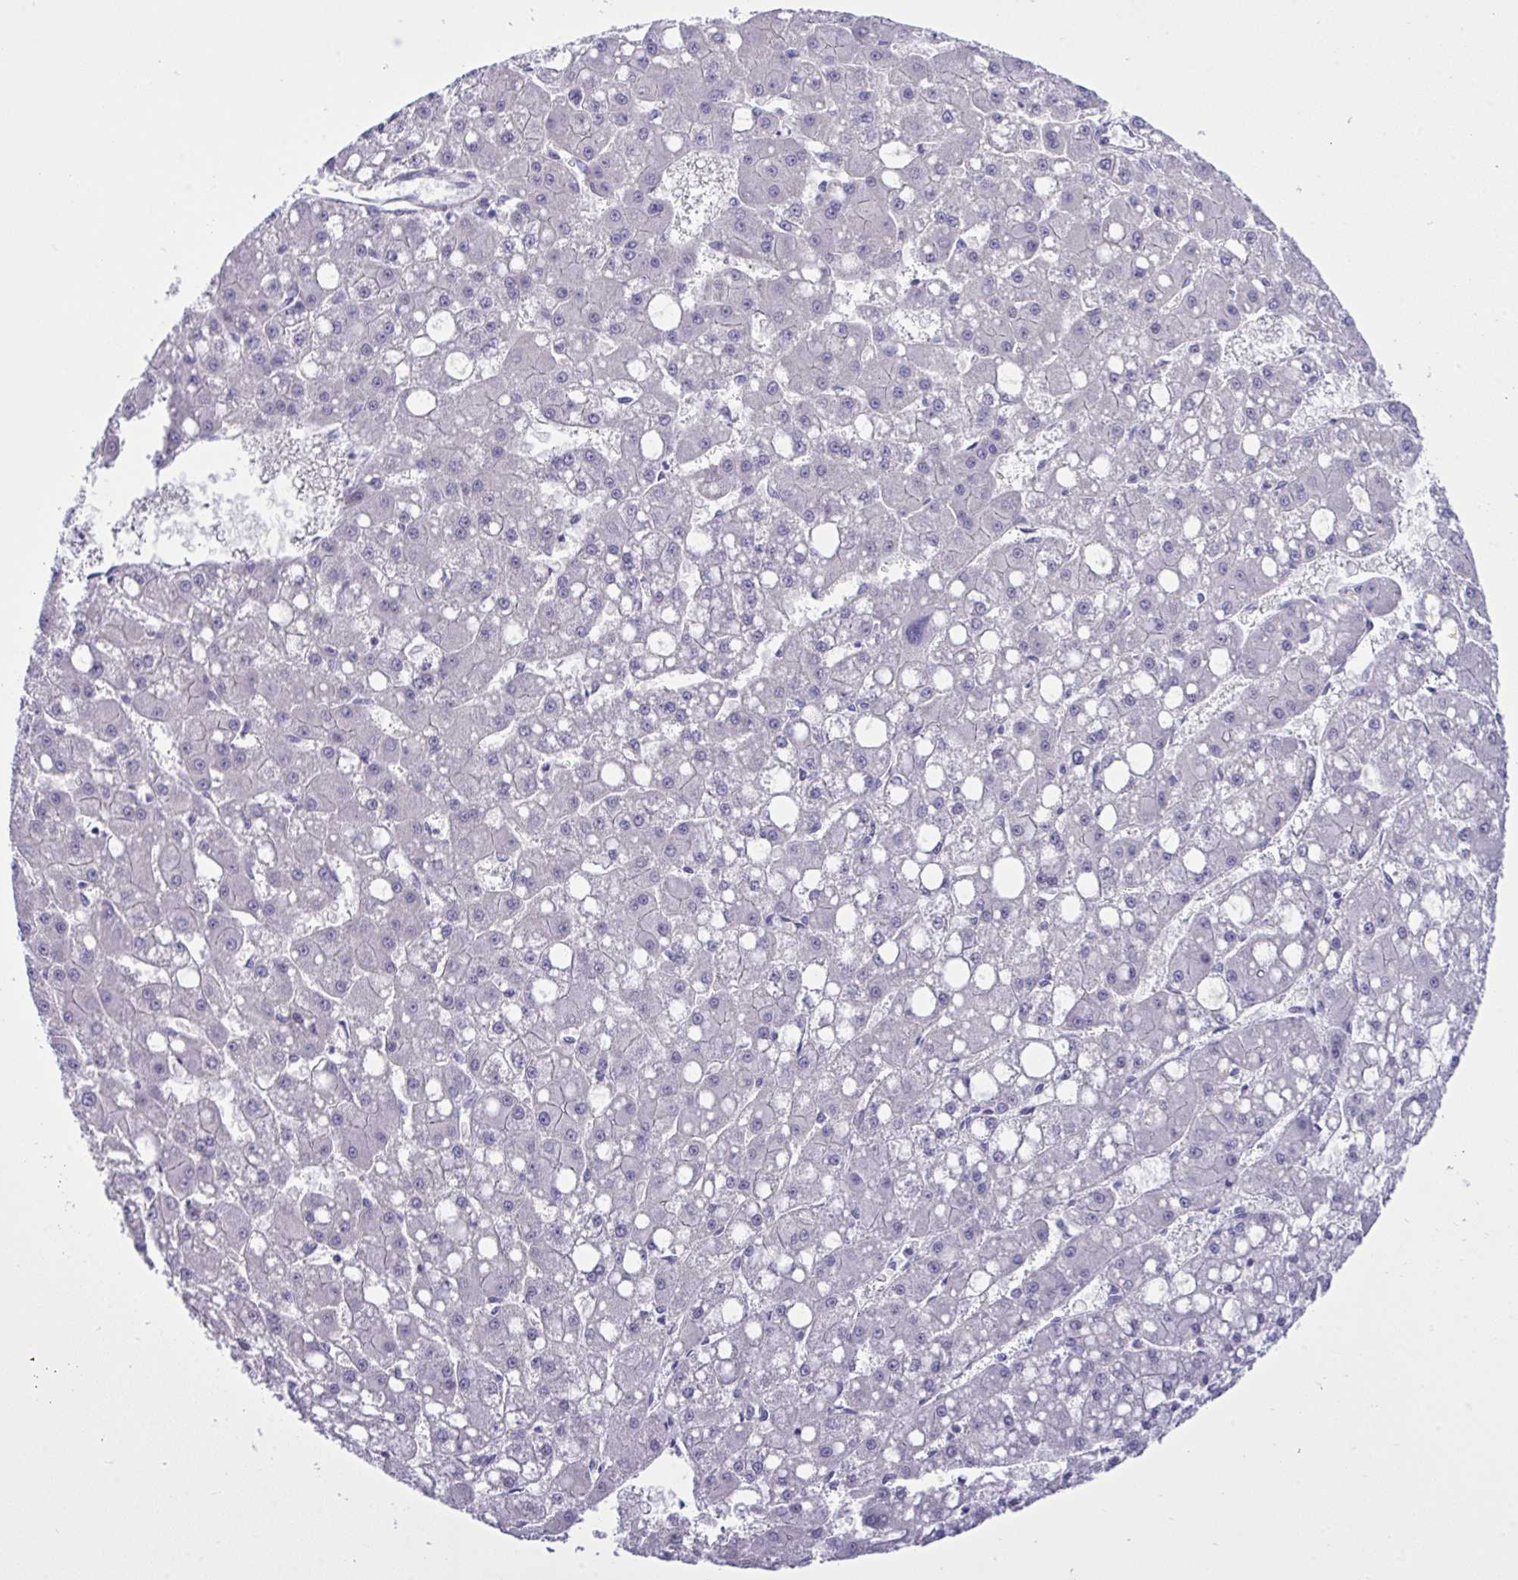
{"staining": {"intensity": "negative", "quantity": "none", "location": "none"}, "tissue": "liver cancer", "cell_type": "Tumor cells", "image_type": "cancer", "snomed": [{"axis": "morphology", "description": "Carcinoma, Hepatocellular, NOS"}, {"axis": "topography", "description": "Liver"}], "caption": "The photomicrograph exhibits no significant positivity in tumor cells of liver hepatocellular carcinoma.", "gene": "WDR97", "patient": {"sex": "male", "age": 67}}